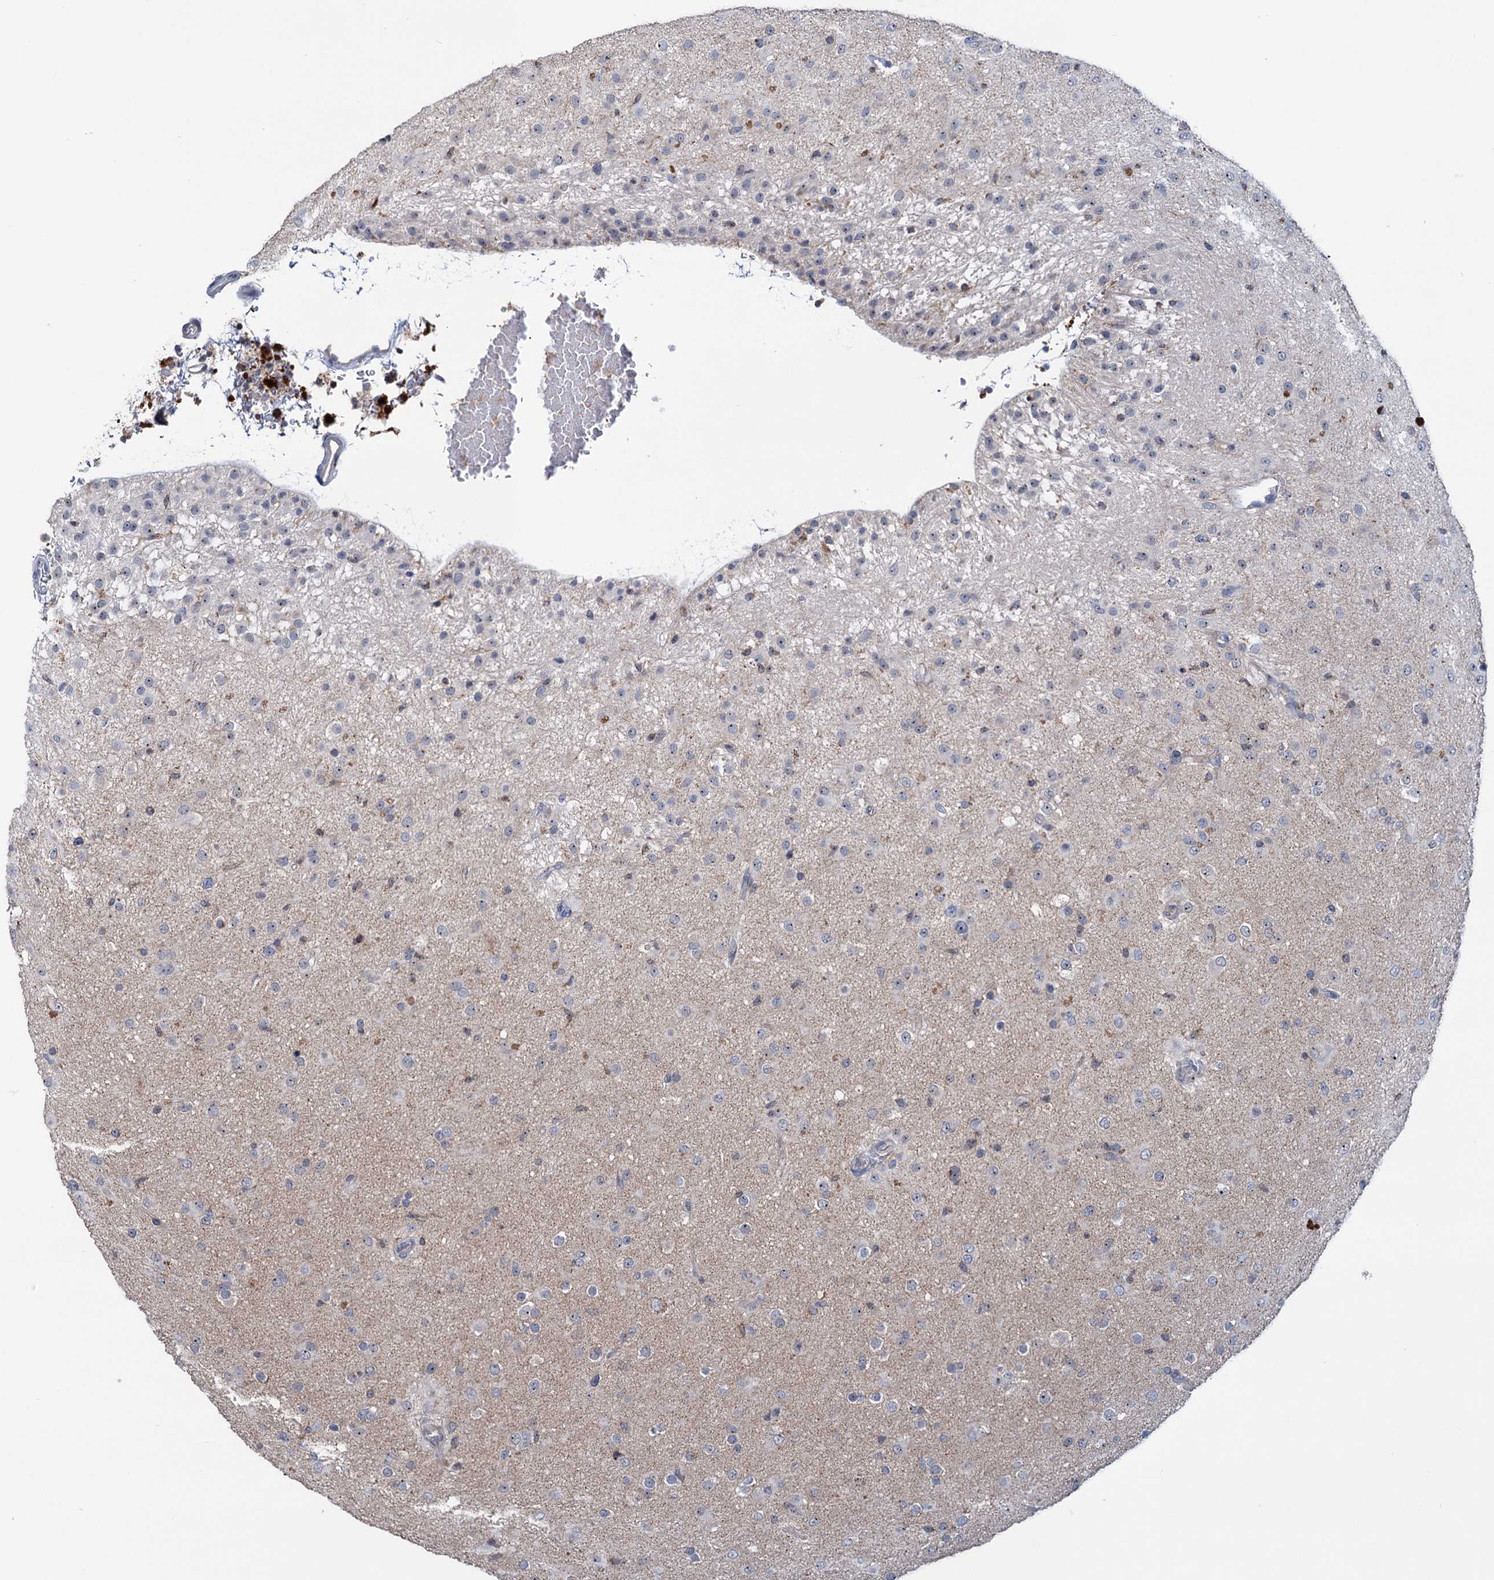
{"staining": {"intensity": "moderate", "quantity": "<25%", "location": "nuclear"}, "tissue": "glioma", "cell_type": "Tumor cells", "image_type": "cancer", "snomed": [{"axis": "morphology", "description": "Glioma, malignant, Low grade"}, {"axis": "topography", "description": "Brain"}], "caption": "A brown stain labels moderate nuclear staining of a protein in human malignant low-grade glioma tumor cells.", "gene": "HTR3B", "patient": {"sex": "male", "age": 65}}